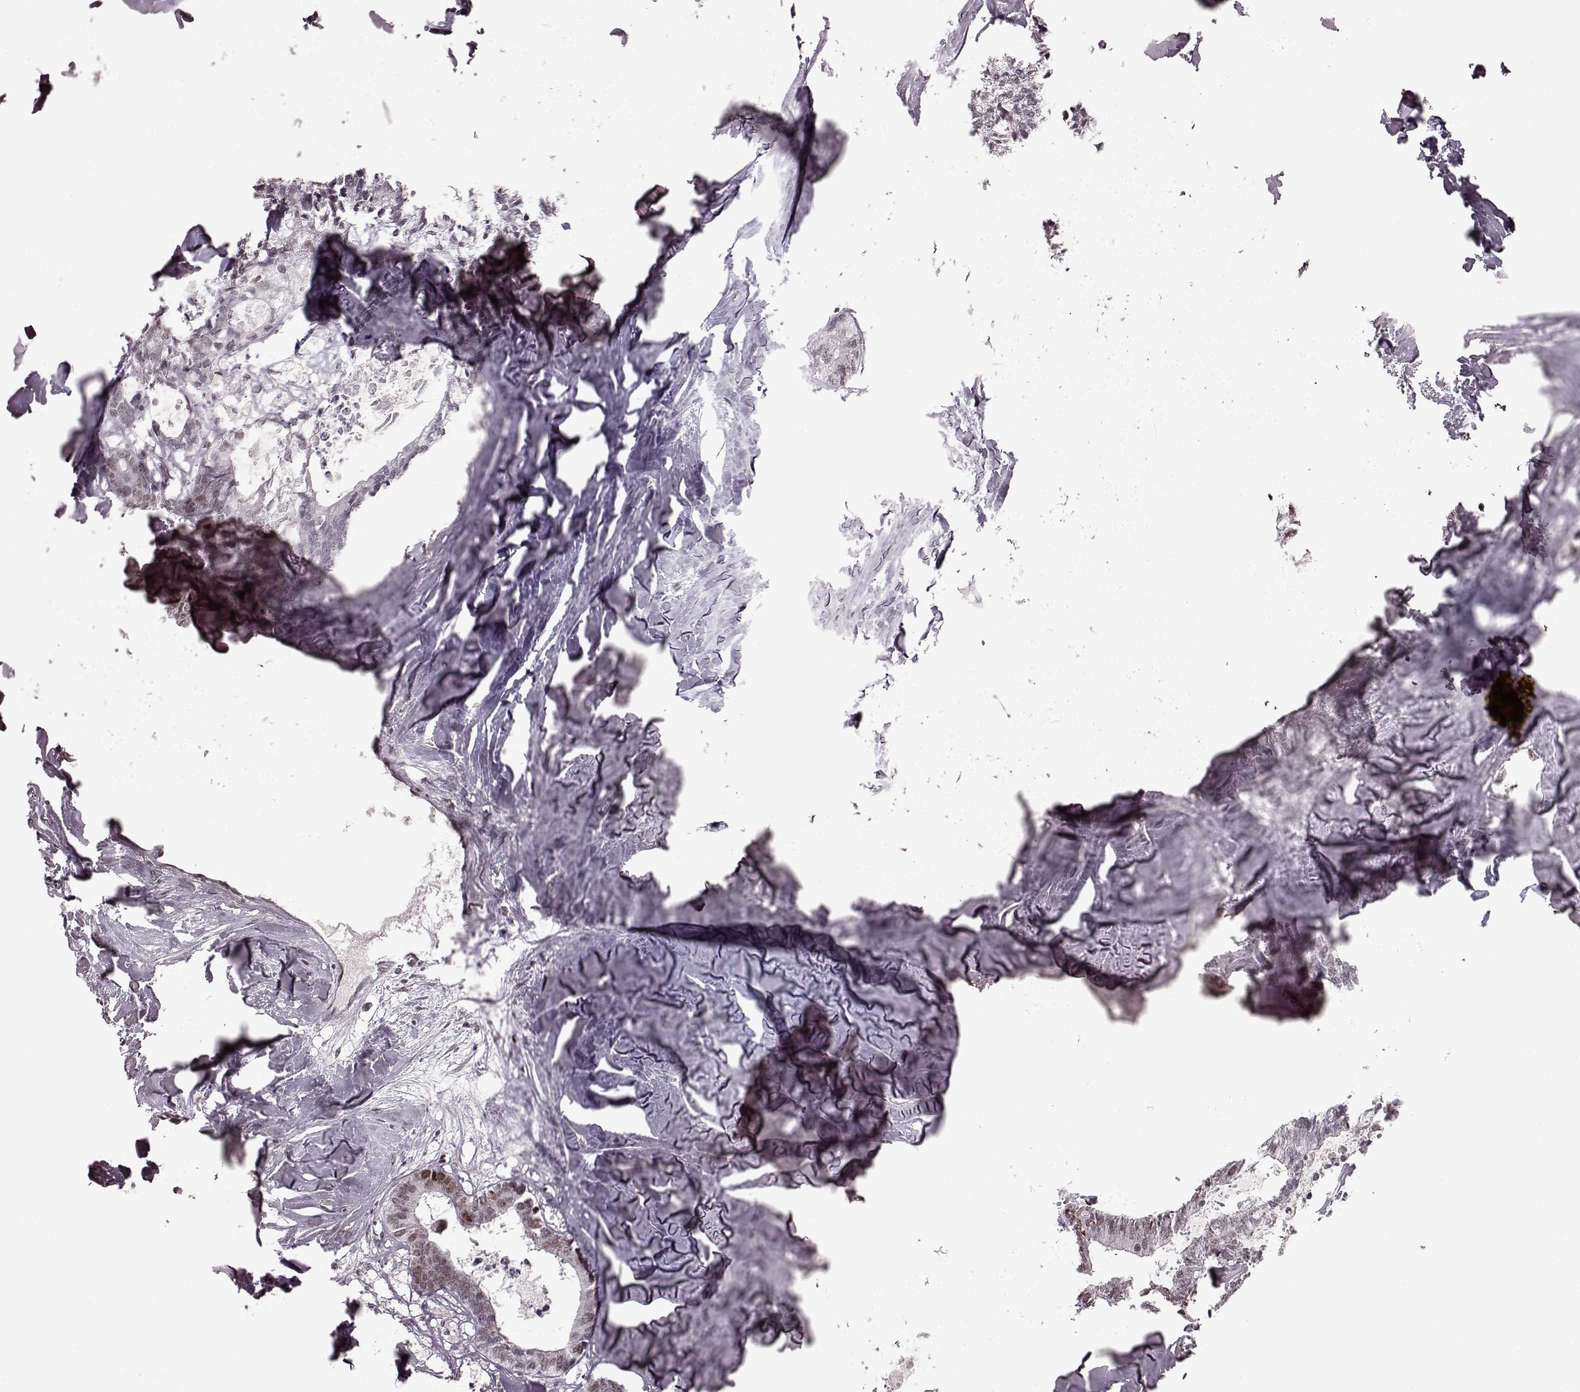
{"staining": {"intensity": "moderate", "quantity": "<25%", "location": "nuclear"}, "tissue": "colorectal cancer", "cell_type": "Tumor cells", "image_type": "cancer", "snomed": [{"axis": "morphology", "description": "Adenocarcinoma, NOS"}, {"axis": "topography", "description": "Colon"}, {"axis": "topography", "description": "Rectum"}], "caption": "Human adenocarcinoma (colorectal) stained for a protein (brown) exhibits moderate nuclear positive expression in approximately <25% of tumor cells.", "gene": "NR2C1", "patient": {"sex": "male", "age": 57}}